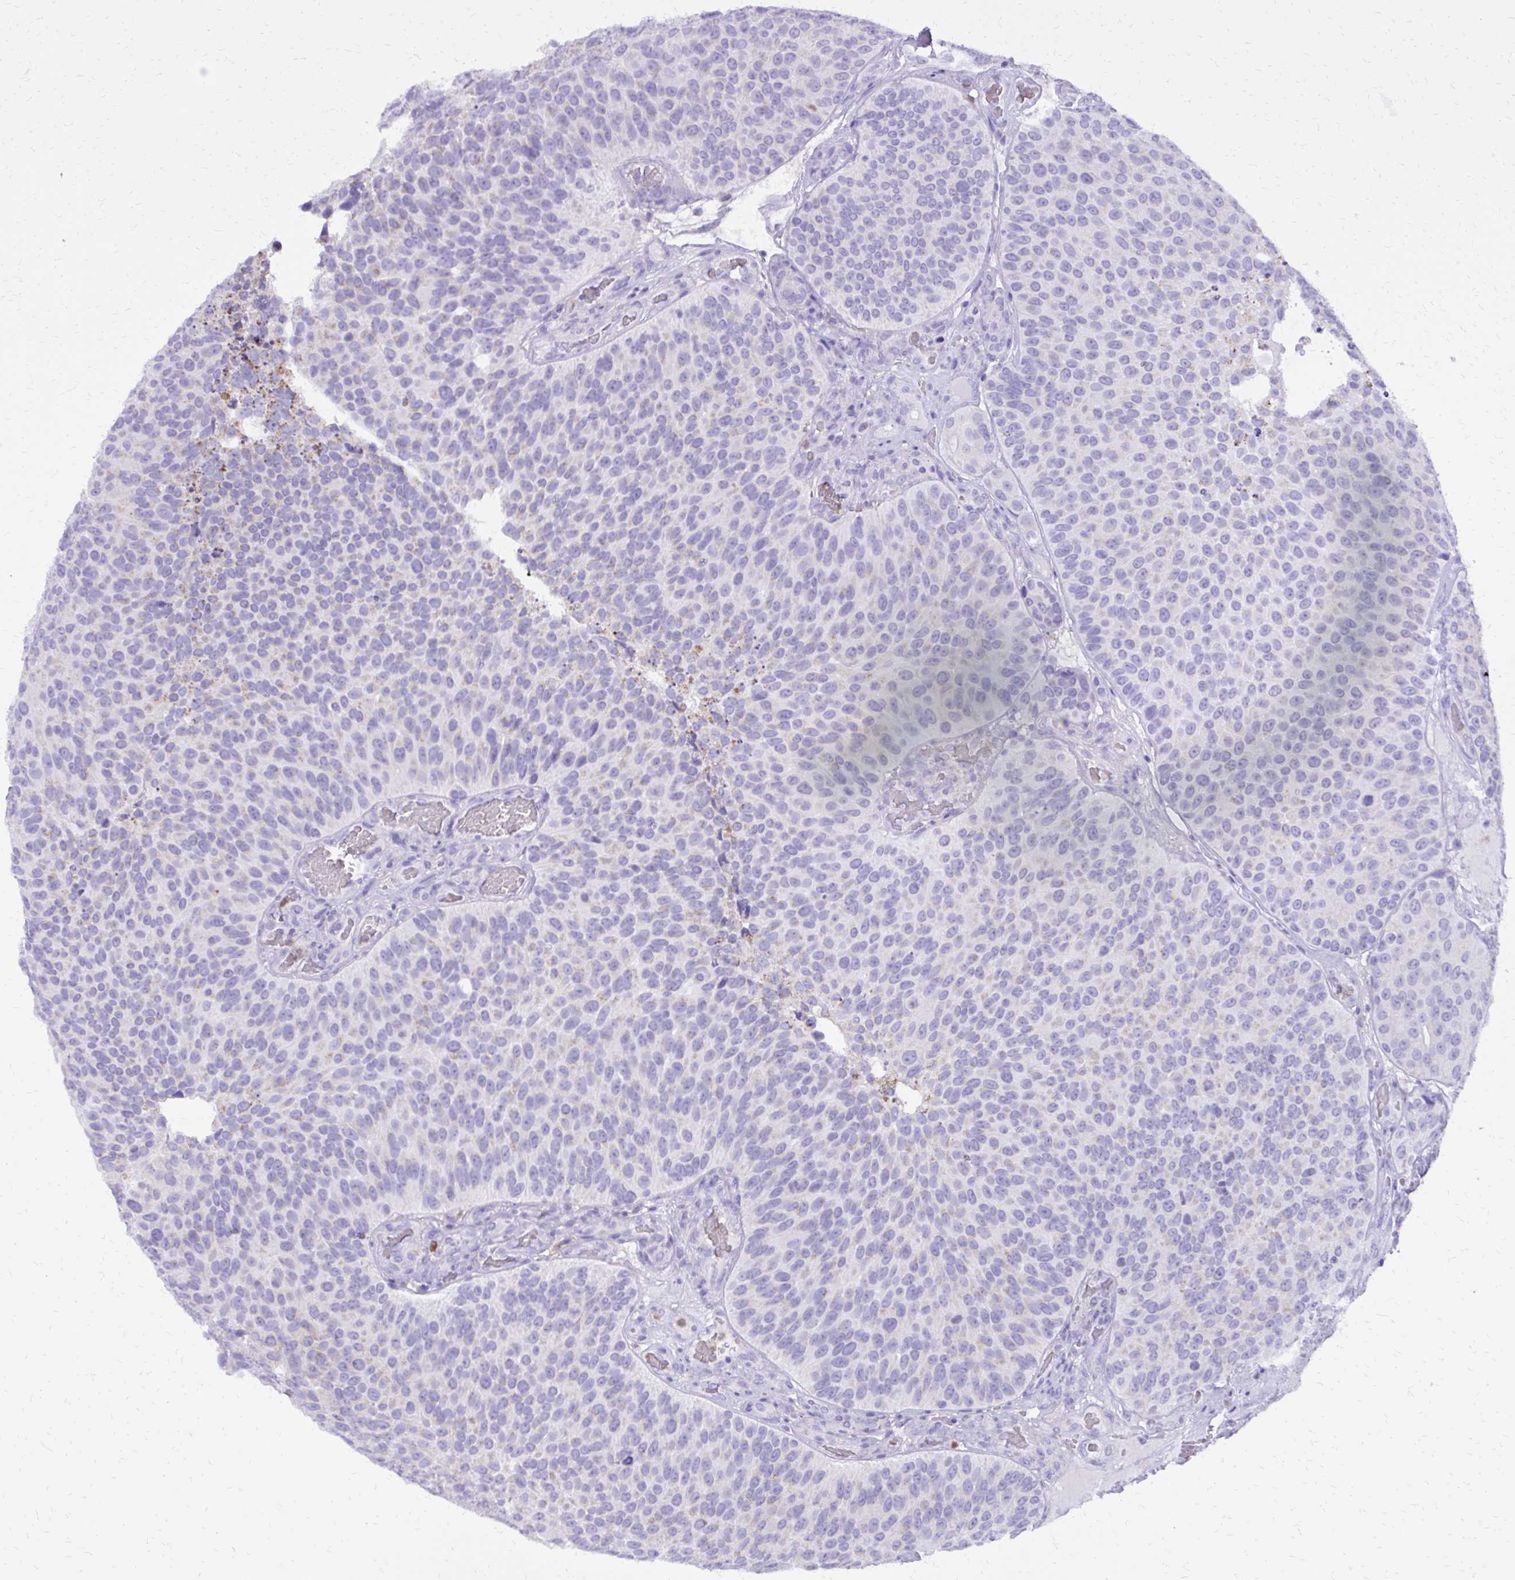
{"staining": {"intensity": "negative", "quantity": "none", "location": "none"}, "tissue": "urothelial cancer", "cell_type": "Tumor cells", "image_type": "cancer", "snomed": [{"axis": "morphology", "description": "Urothelial carcinoma, Low grade"}, {"axis": "topography", "description": "Urinary bladder"}], "caption": "Immunohistochemical staining of human urothelial cancer displays no significant positivity in tumor cells.", "gene": "CAT", "patient": {"sex": "male", "age": 76}}